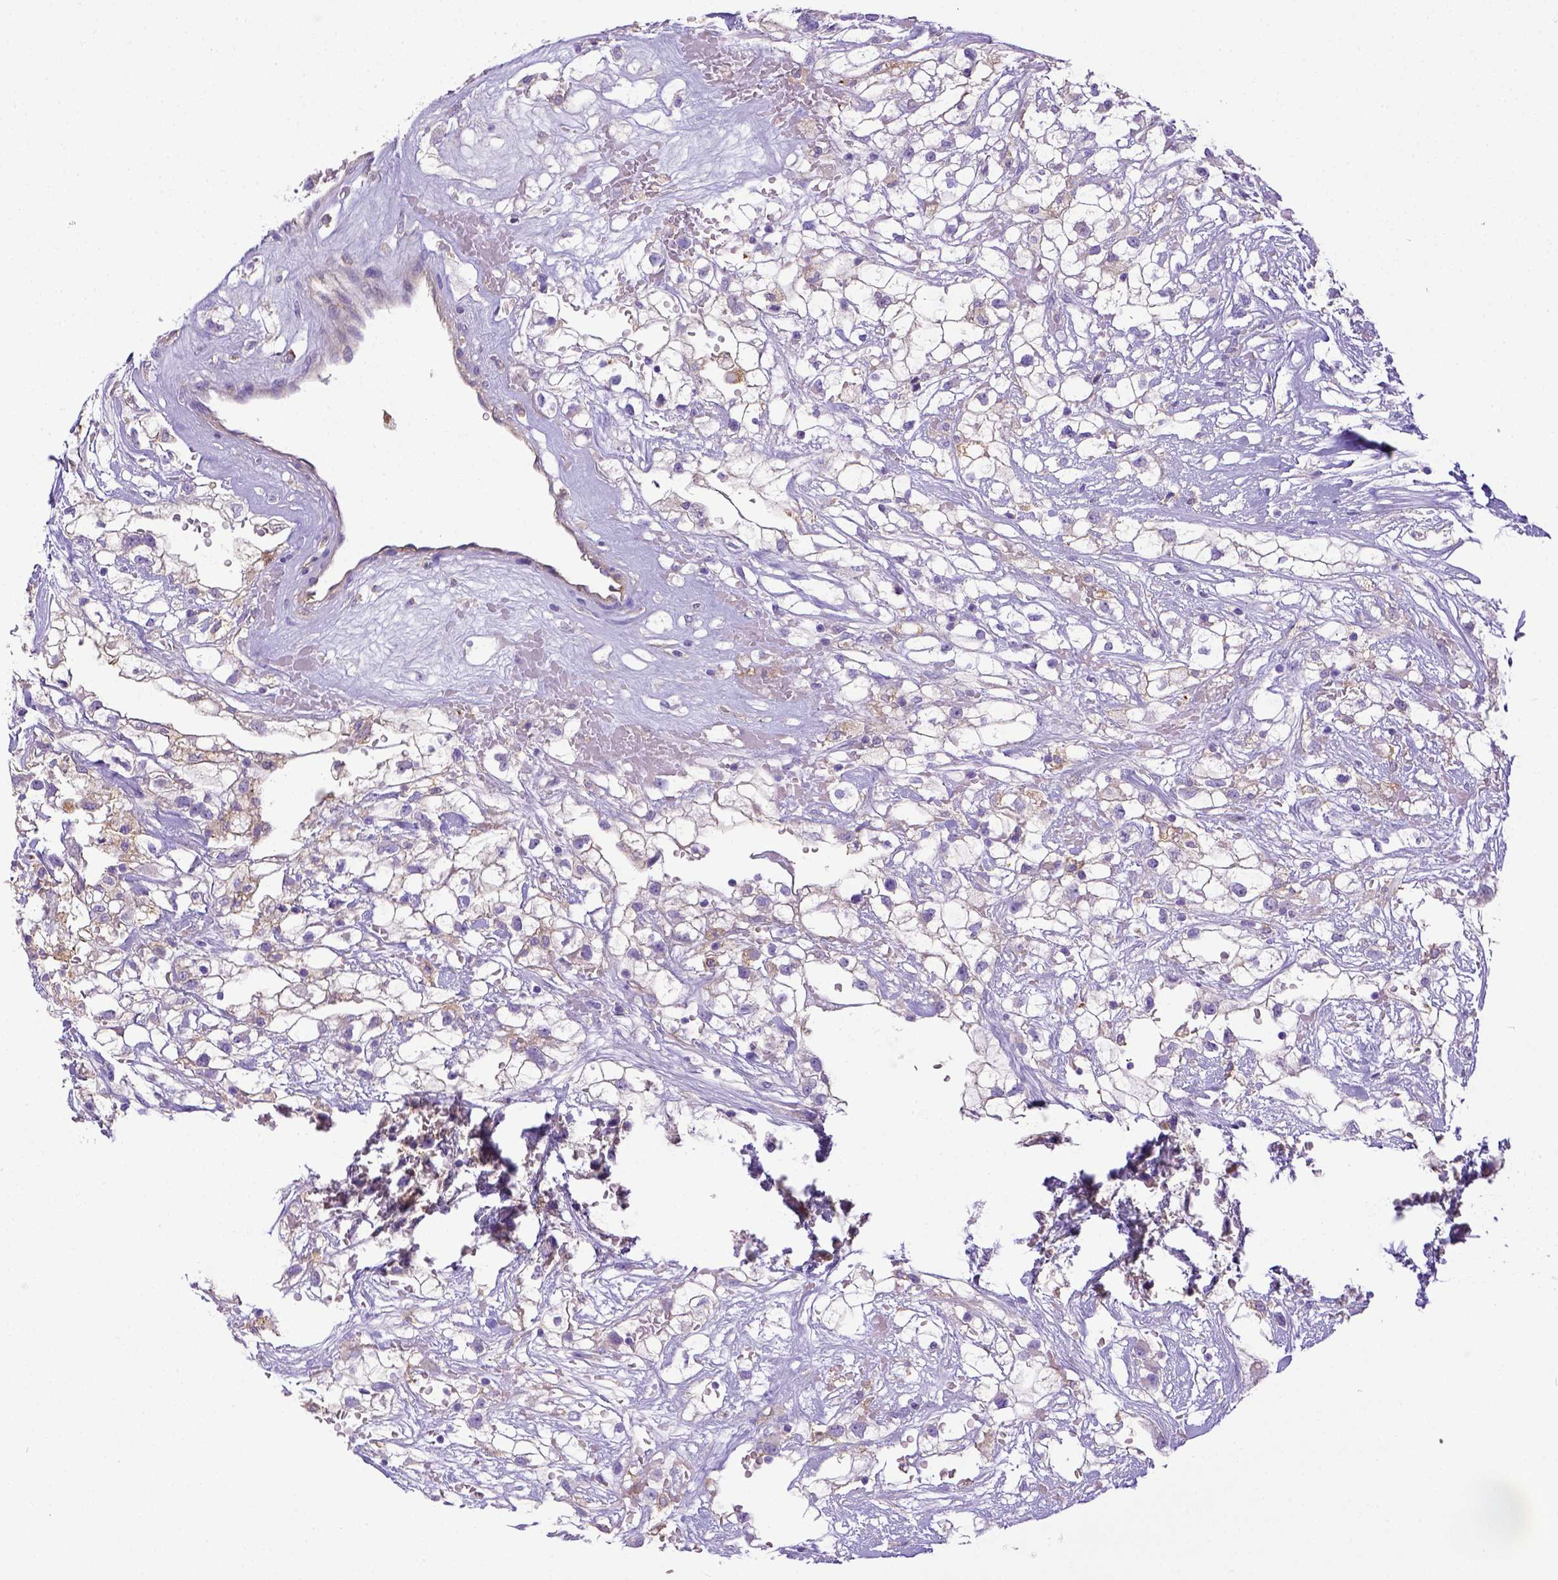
{"staining": {"intensity": "negative", "quantity": "none", "location": "none"}, "tissue": "renal cancer", "cell_type": "Tumor cells", "image_type": "cancer", "snomed": [{"axis": "morphology", "description": "Adenocarcinoma, NOS"}, {"axis": "topography", "description": "Kidney"}], "caption": "Human renal cancer (adenocarcinoma) stained for a protein using immunohistochemistry demonstrates no positivity in tumor cells.", "gene": "CD40", "patient": {"sex": "male", "age": 59}}